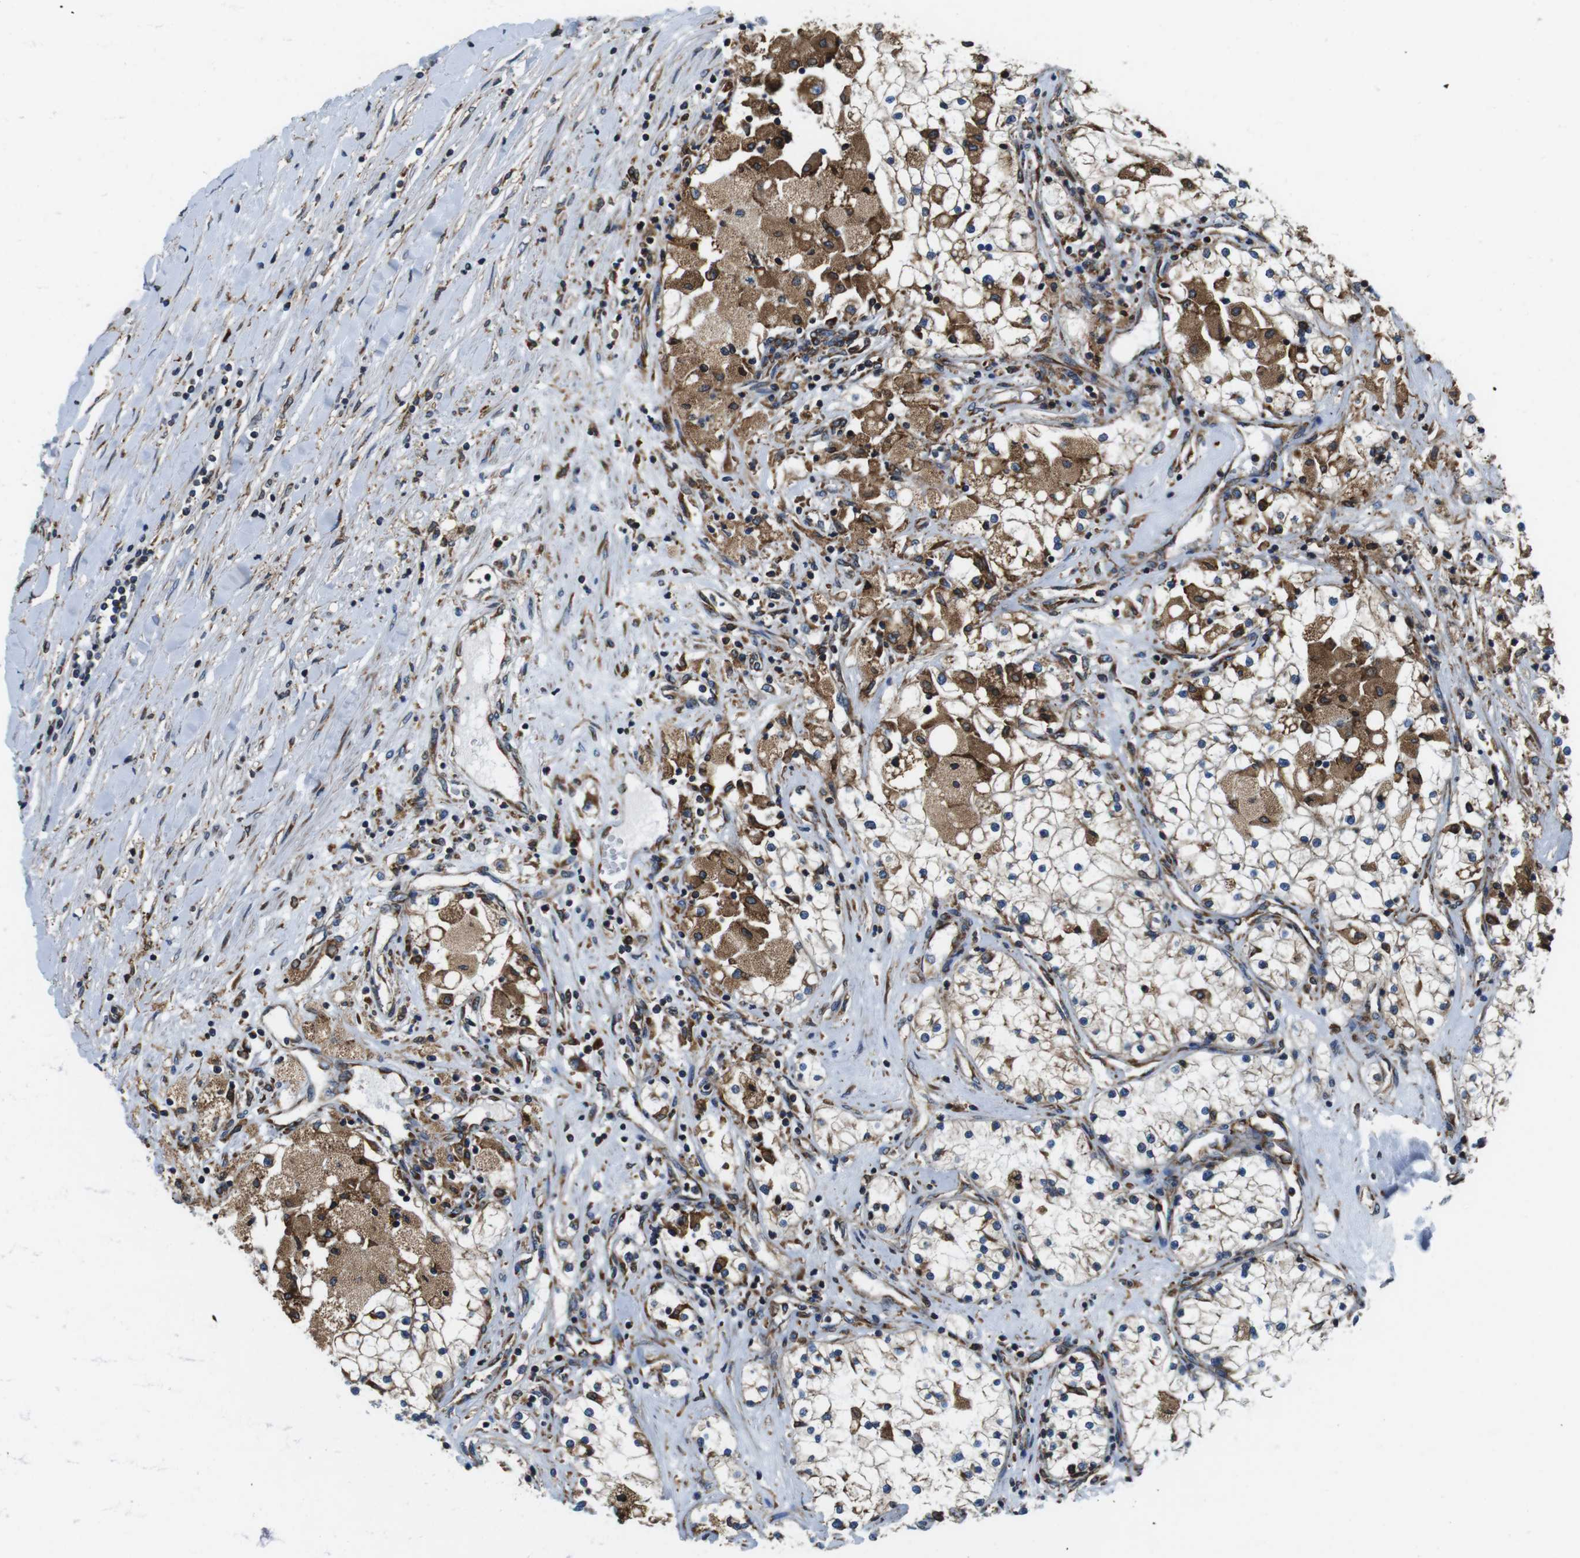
{"staining": {"intensity": "moderate", "quantity": "25%-75%", "location": "cytoplasmic/membranous"}, "tissue": "renal cancer", "cell_type": "Tumor cells", "image_type": "cancer", "snomed": [{"axis": "morphology", "description": "Adenocarcinoma, NOS"}, {"axis": "topography", "description": "Kidney"}], "caption": "Renal adenocarcinoma was stained to show a protein in brown. There is medium levels of moderate cytoplasmic/membranous positivity in approximately 25%-75% of tumor cells.", "gene": "UGGT1", "patient": {"sex": "male", "age": 68}}